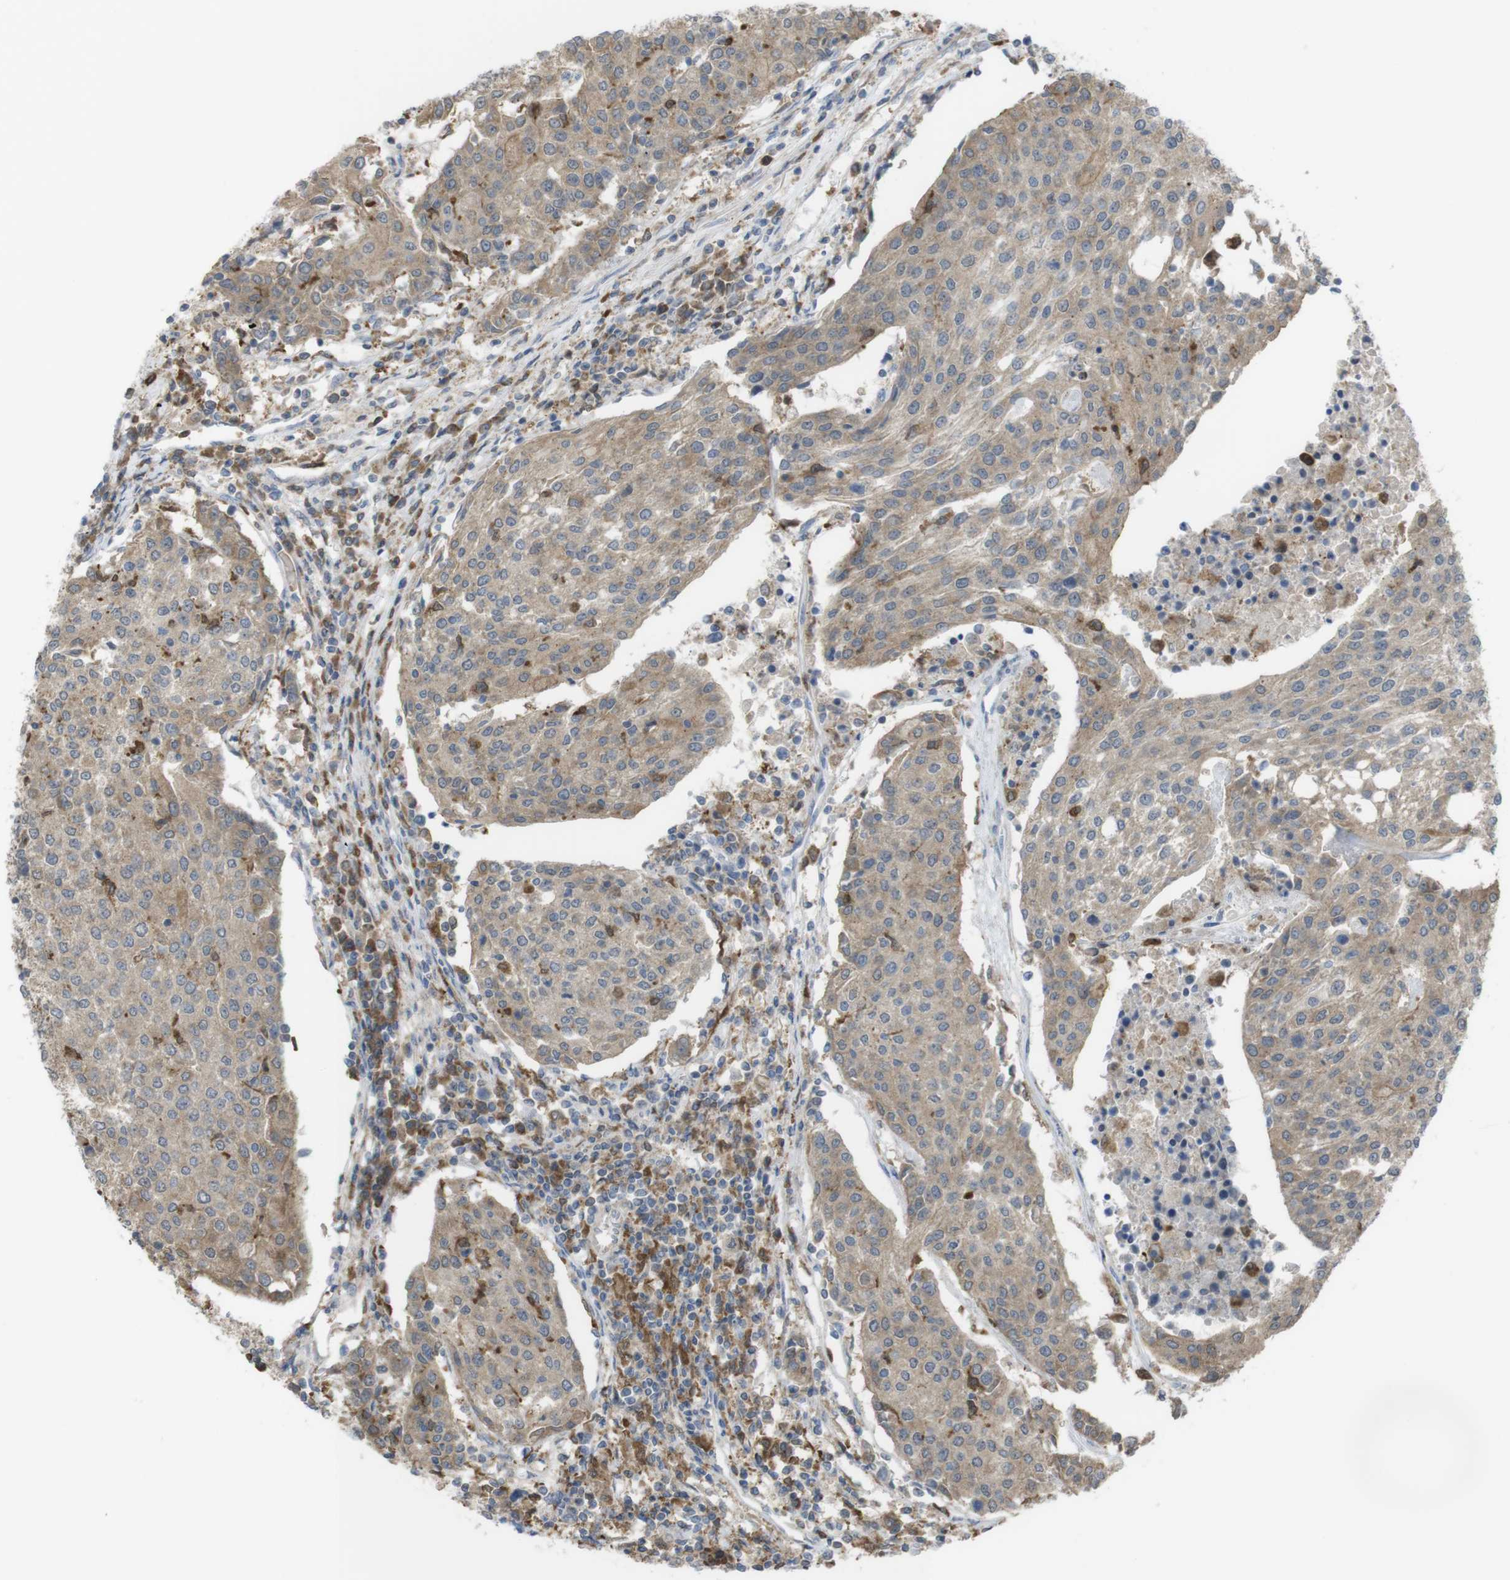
{"staining": {"intensity": "moderate", "quantity": ">75%", "location": "cytoplasmic/membranous"}, "tissue": "urothelial cancer", "cell_type": "Tumor cells", "image_type": "cancer", "snomed": [{"axis": "morphology", "description": "Urothelial carcinoma, High grade"}, {"axis": "topography", "description": "Urinary bladder"}], "caption": "Protein staining reveals moderate cytoplasmic/membranous positivity in approximately >75% of tumor cells in urothelial cancer.", "gene": "PRKCD", "patient": {"sex": "female", "age": 85}}